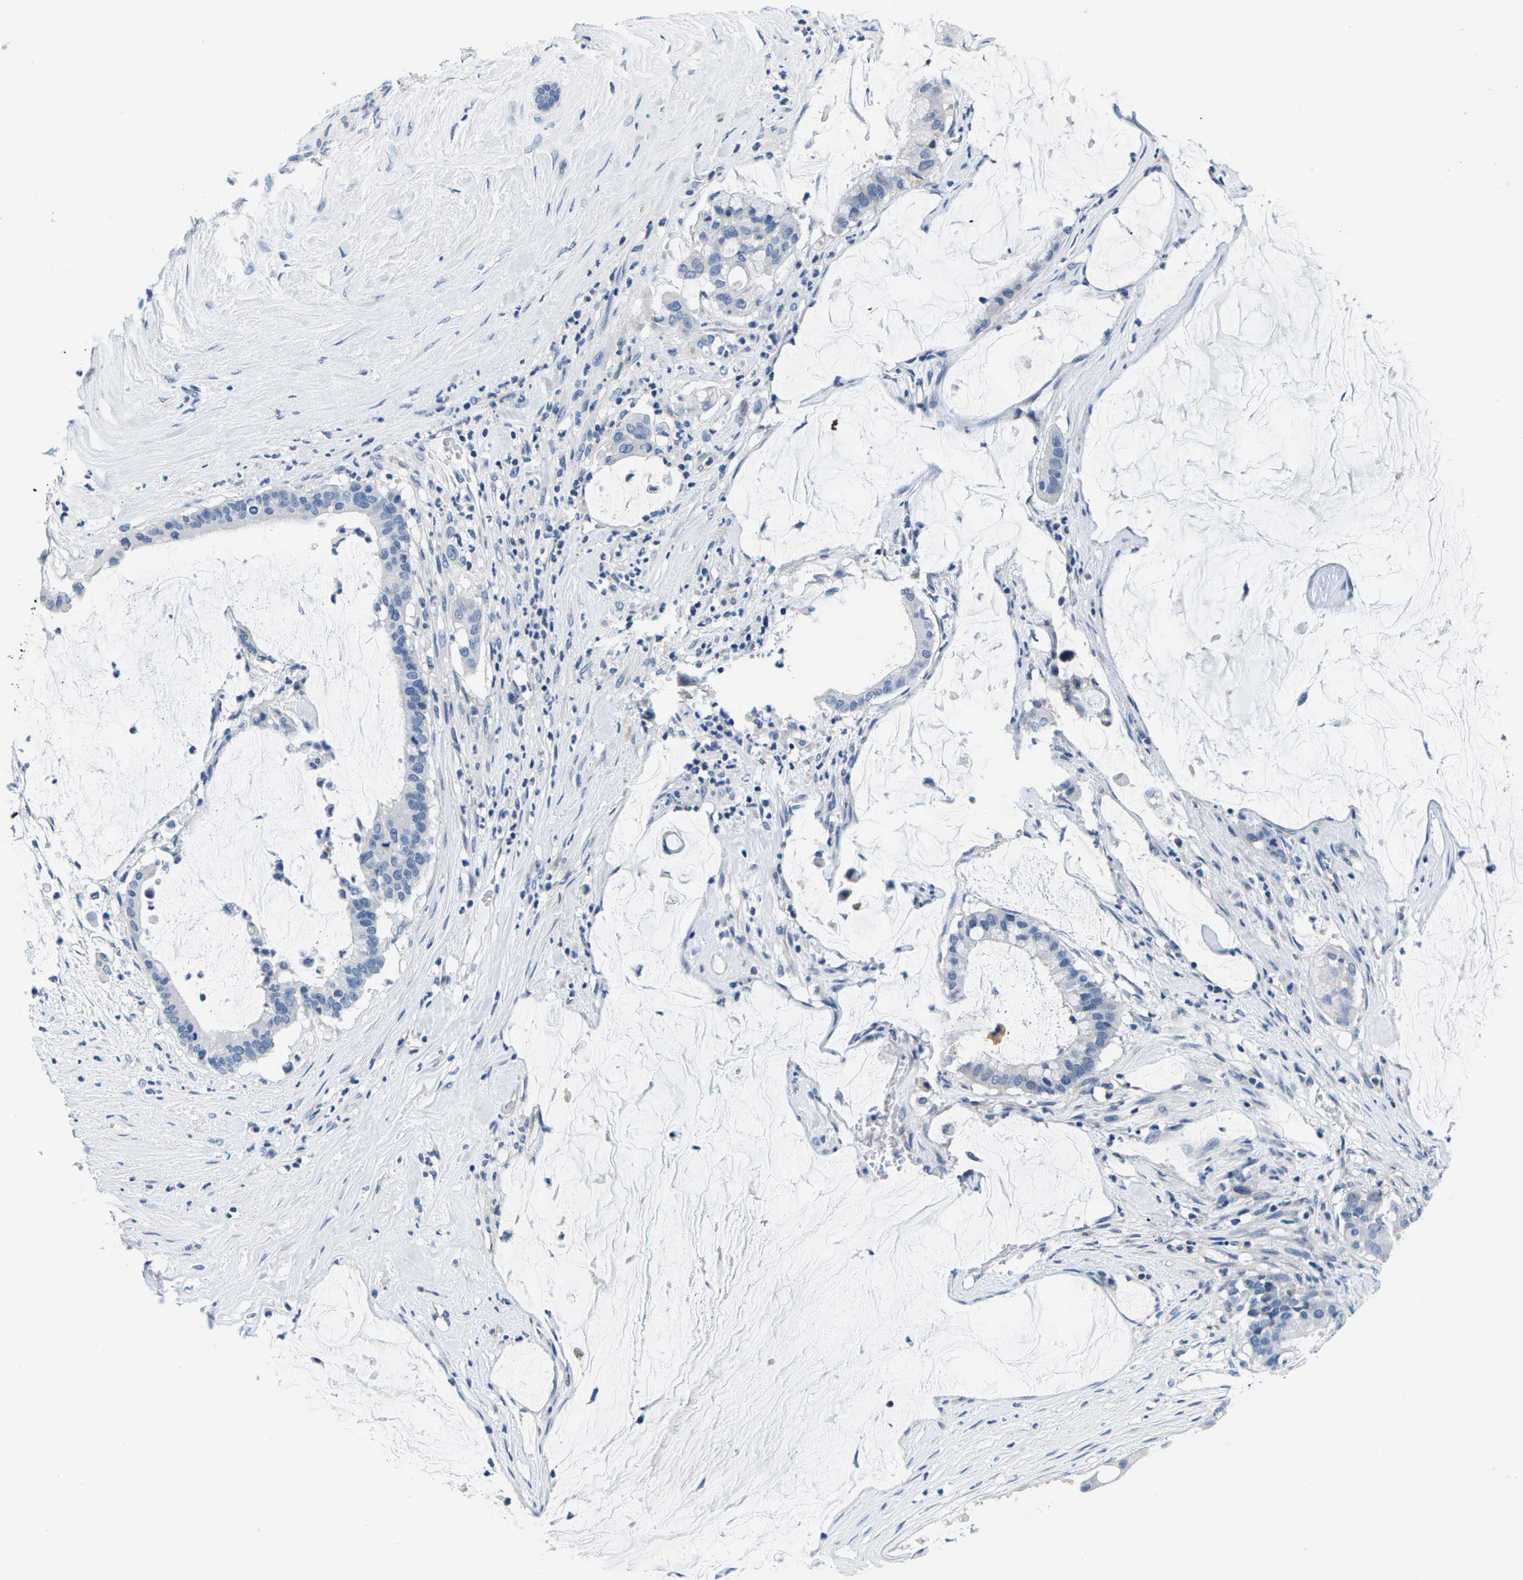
{"staining": {"intensity": "negative", "quantity": "none", "location": "none"}, "tissue": "pancreatic cancer", "cell_type": "Tumor cells", "image_type": "cancer", "snomed": [{"axis": "morphology", "description": "Adenocarcinoma, NOS"}, {"axis": "topography", "description": "Pancreas"}], "caption": "Tumor cells show no significant protein positivity in pancreatic cancer (adenocarcinoma).", "gene": "TSPAN2", "patient": {"sex": "male", "age": 41}}